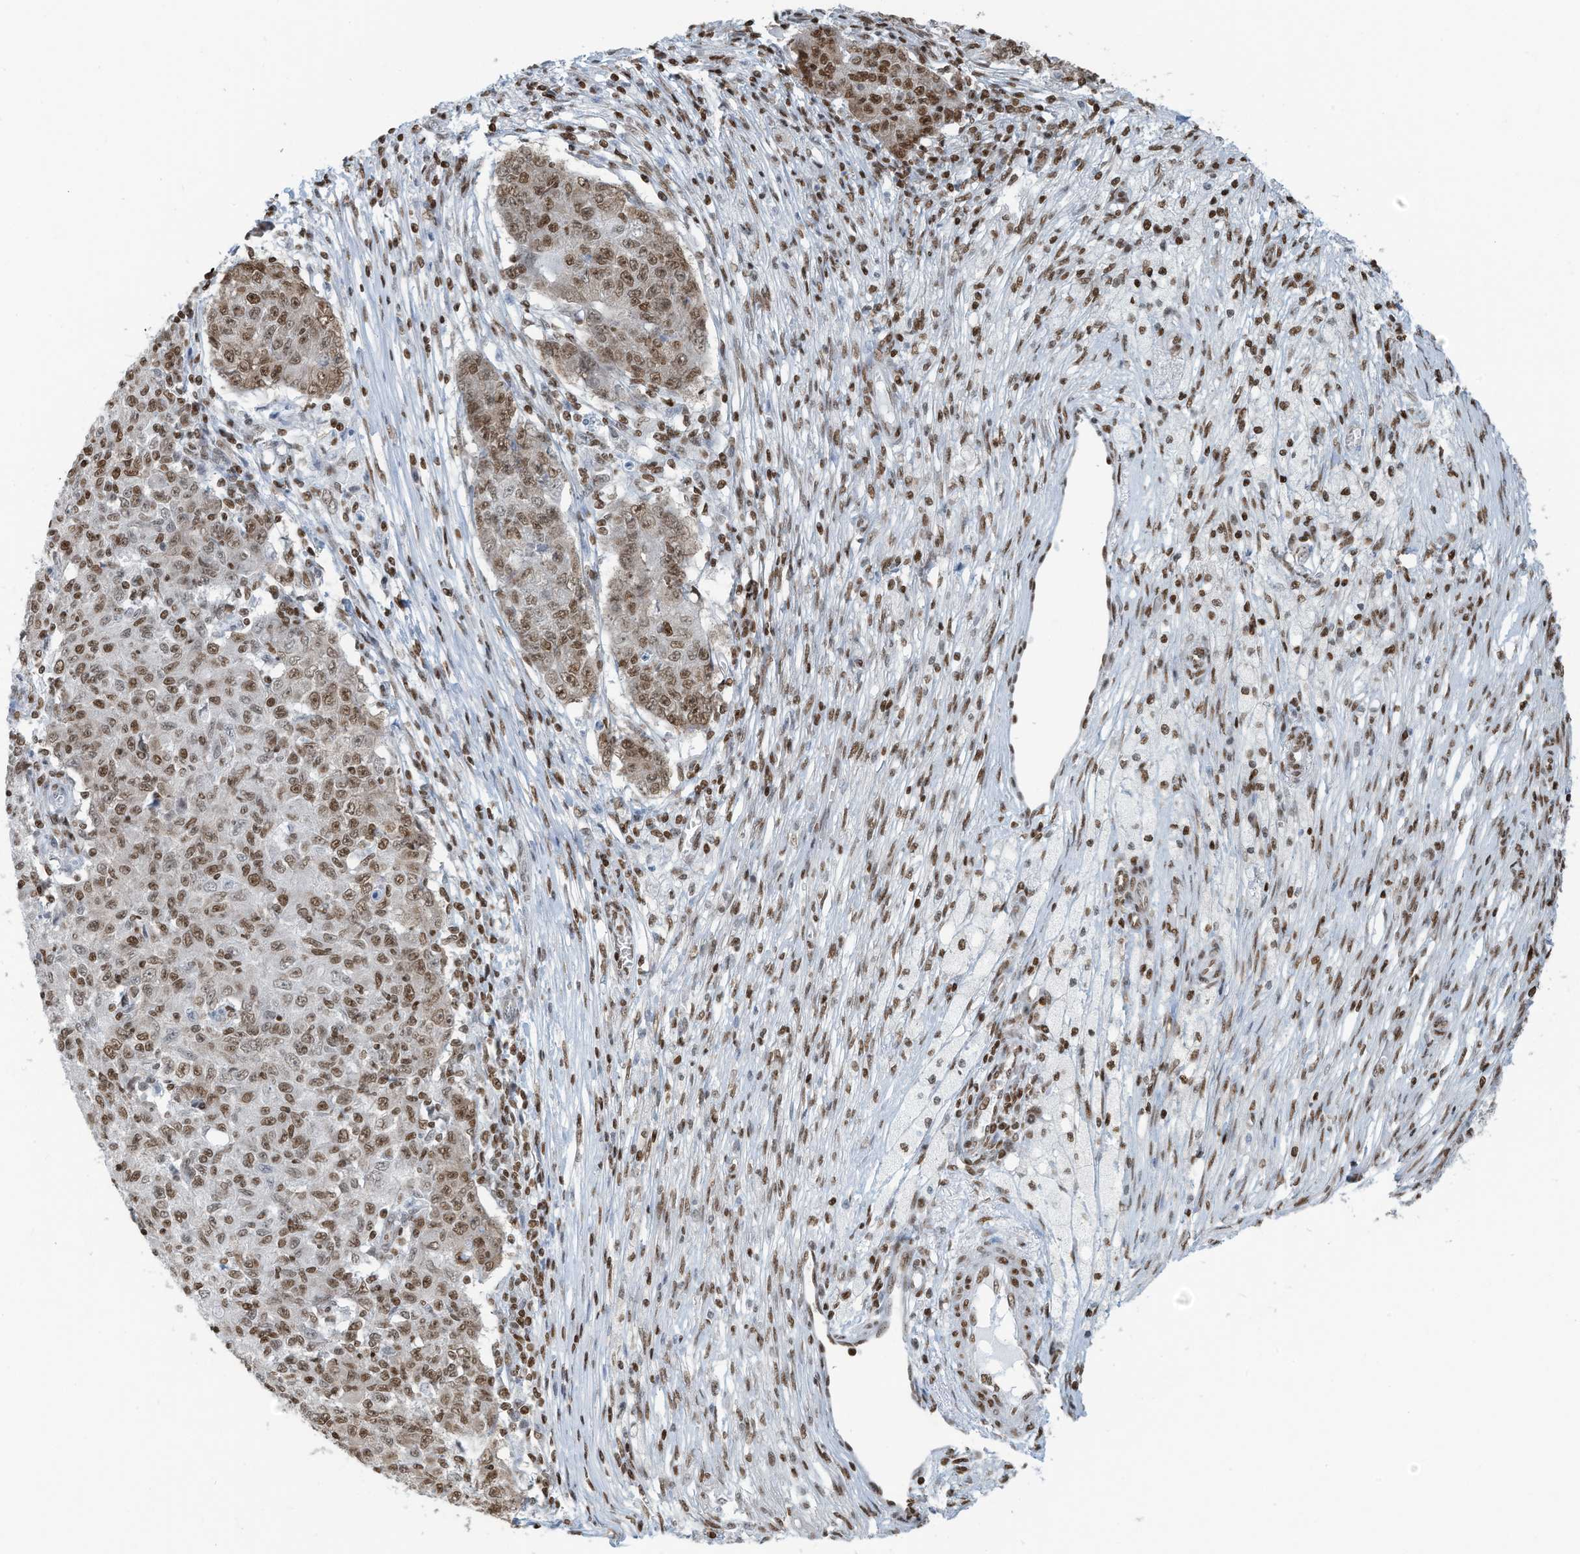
{"staining": {"intensity": "moderate", "quantity": ">75%", "location": "nuclear"}, "tissue": "ovarian cancer", "cell_type": "Tumor cells", "image_type": "cancer", "snomed": [{"axis": "morphology", "description": "Carcinoma, endometroid"}, {"axis": "topography", "description": "Ovary"}], "caption": "Ovarian cancer stained with a protein marker reveals moderate staining in tumor cells.", "gene": "SARNP", "patient": {"sex": "female", "age": 42}}